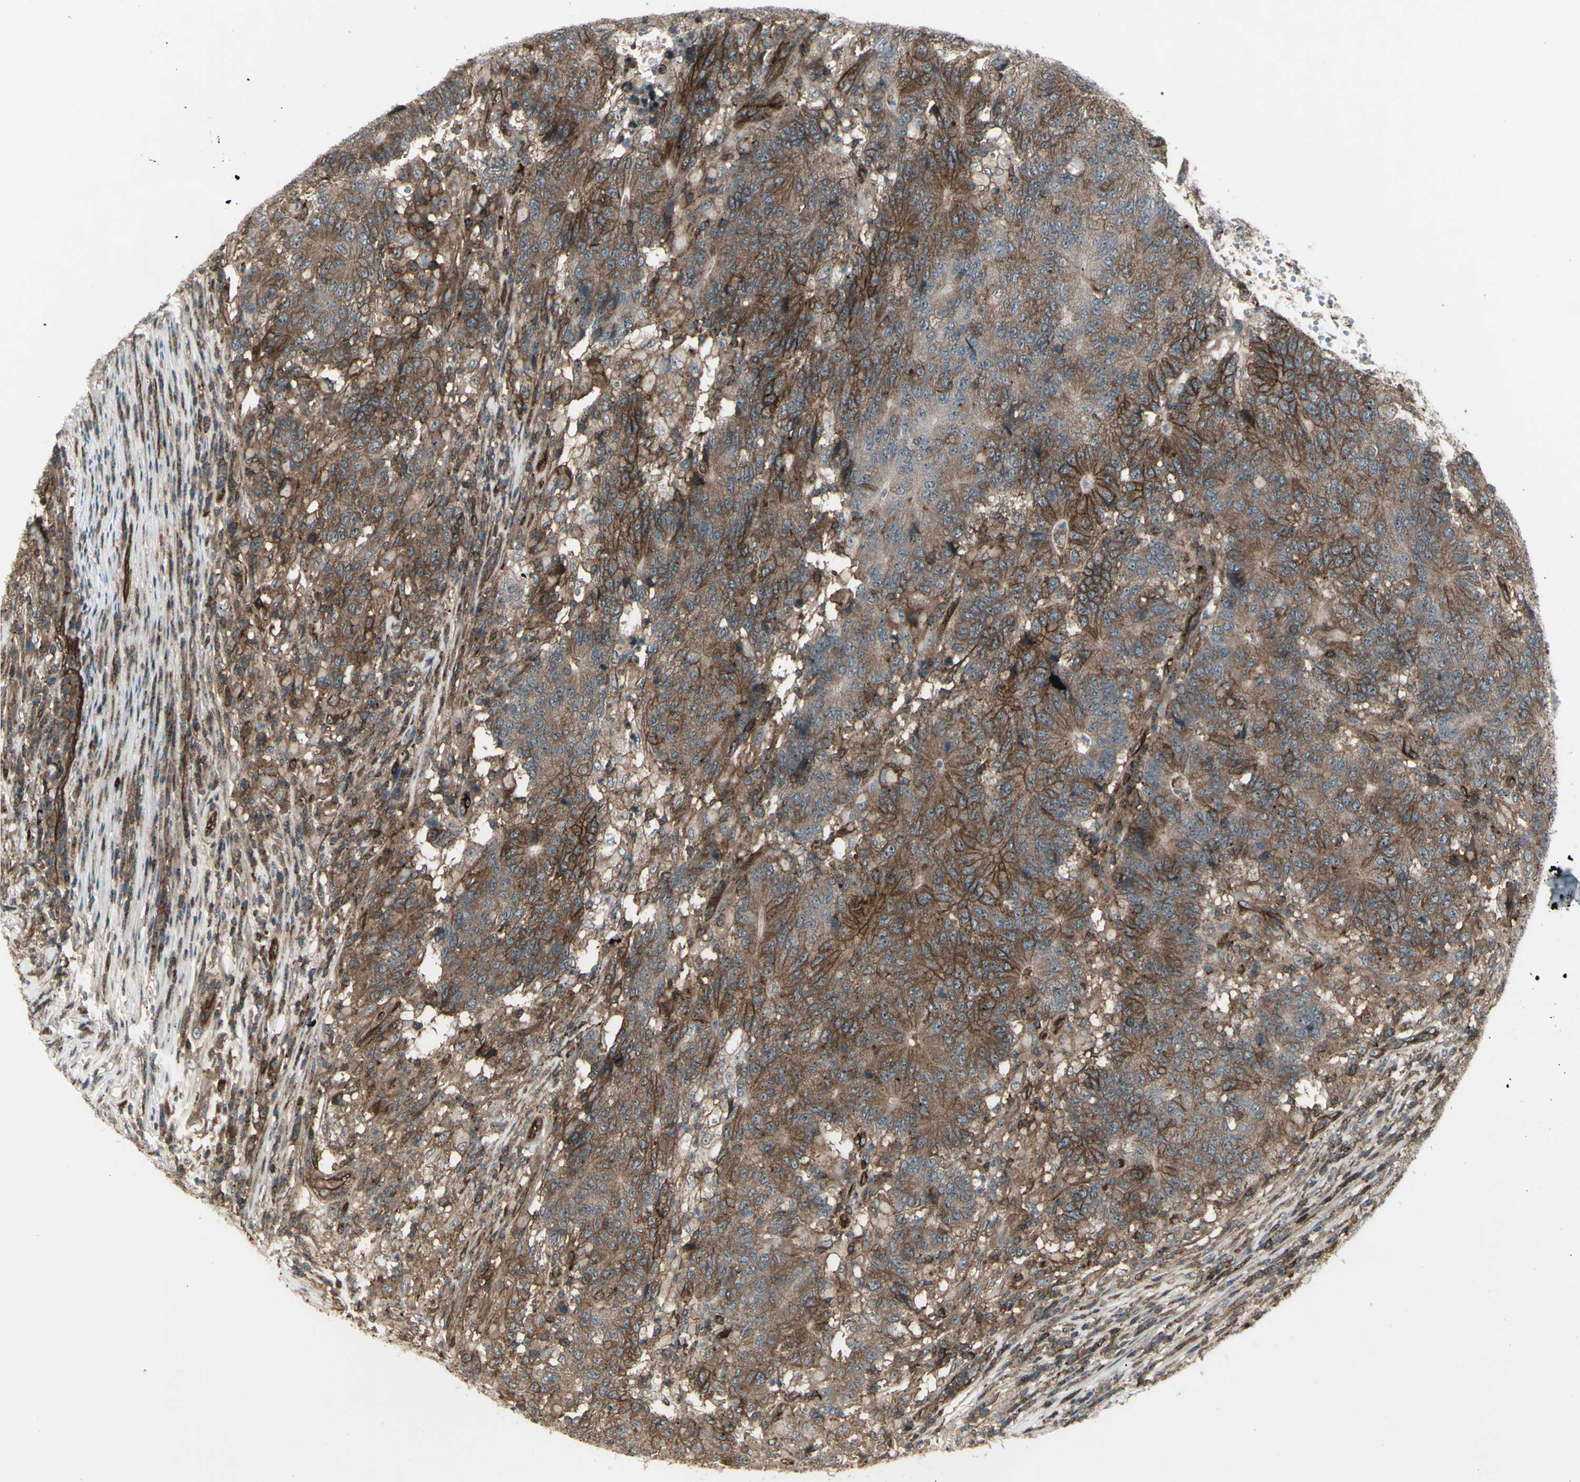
{"staining": {"intensity": "strong", "quantity": ">75%", "location": "cytoplasmic/membranous"}, "tissue": "colorectal cancer", "cell_type": "Tumor cells", "image_type": "cancer", "snomed": [{"axis": "morphology", "description": "Normal tissue, NOS"}, {"axis": "morphology", "description": "Adenocarcinoma, NOS"}, {"axis": "topography", "description": "Colon"}], "caption": "Brown immunohistochemical staining in colorectal adenocarcinoma demonstrates strong cytoplasmic/membranous staining in approximately >75% of tumor cells.", "gene": "FXYD5", "patient": {"sex": "female", "age": 75}}